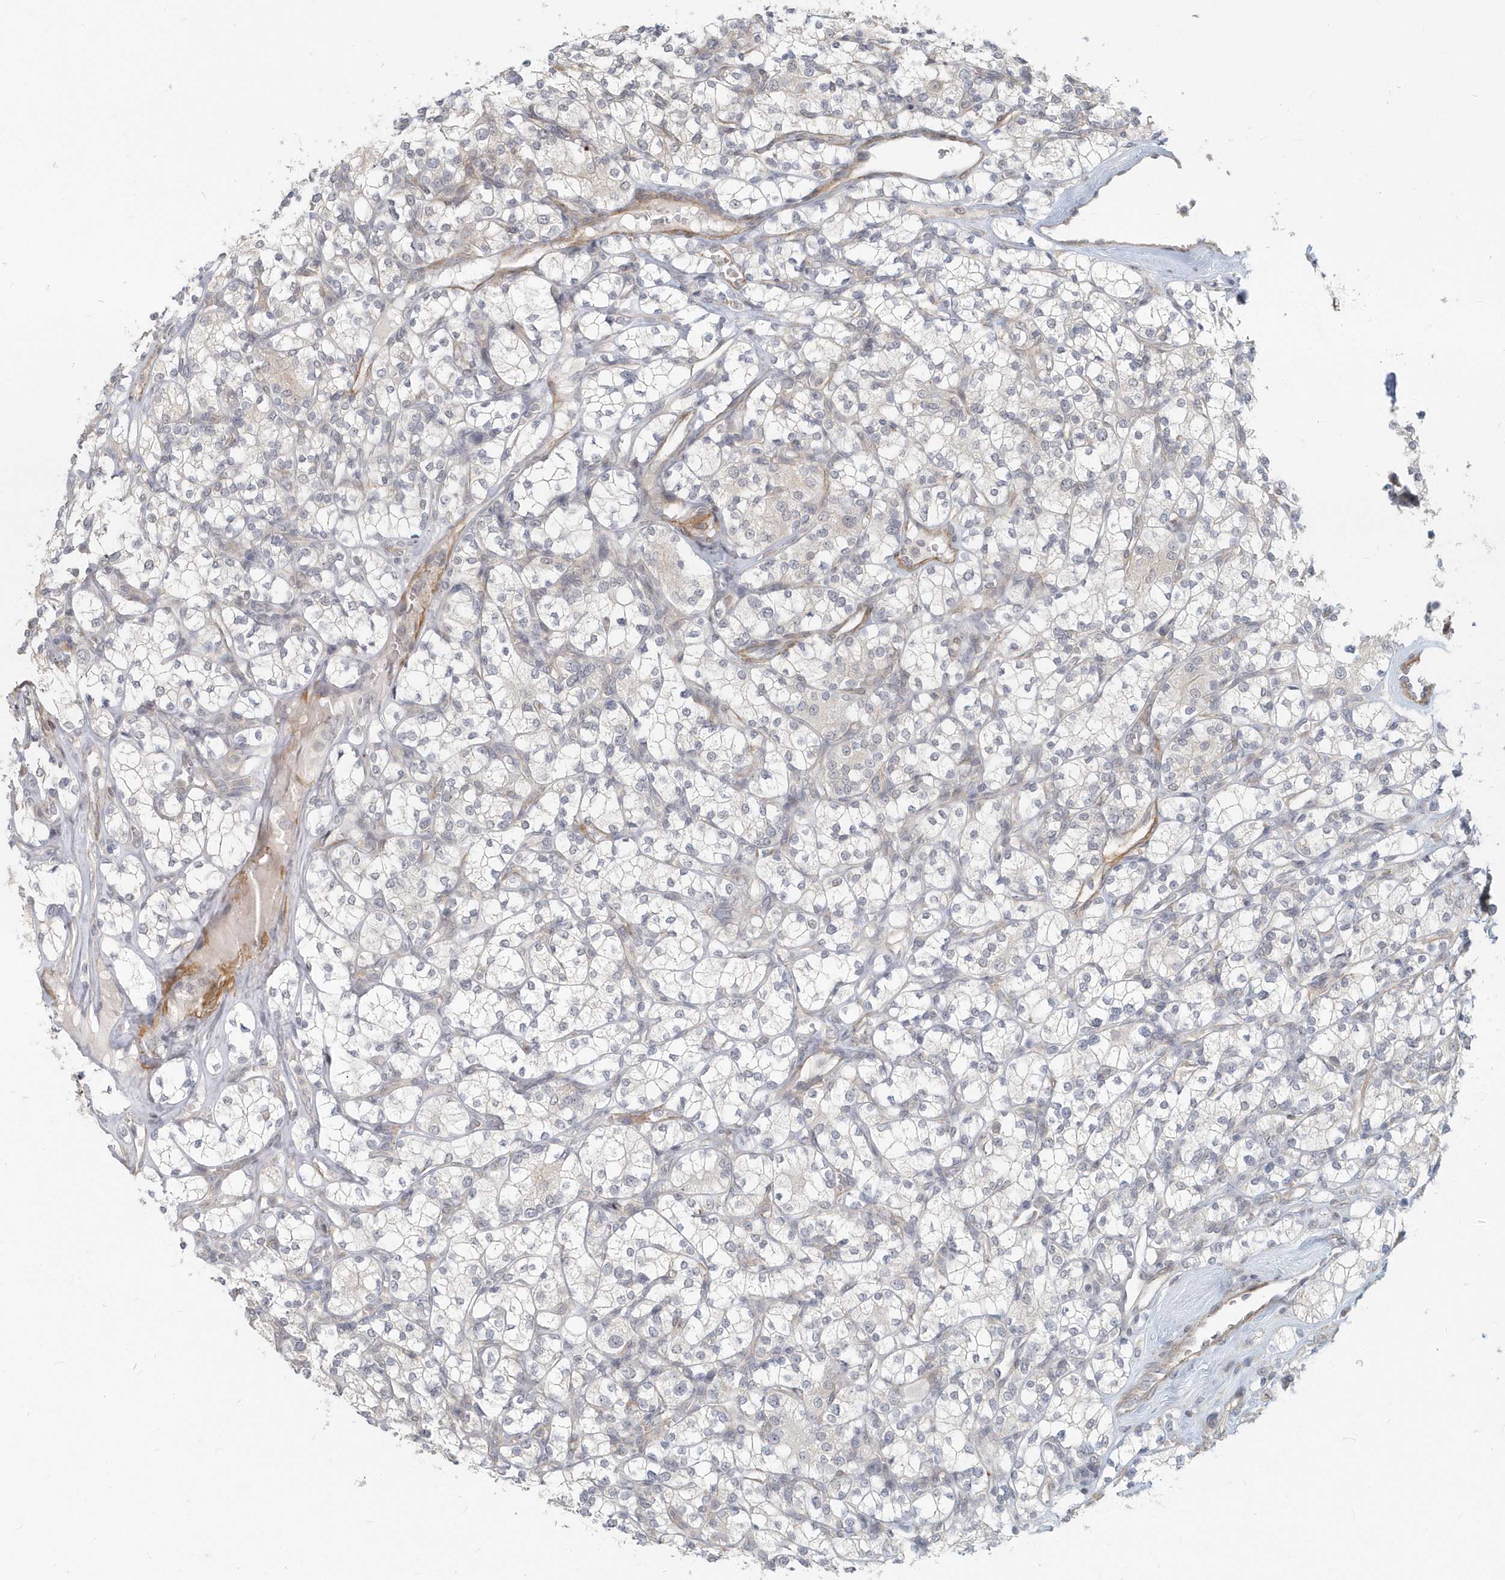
{"staining": {"intensity": "negative", "quantity": "none", "location": "none"}, "tissue": "renal cancer", "cell_type": "Tumor cells", "image_type": "cancer", "snomed": [{"axis": "morphology", "description": "Adenocarcinoma, NOS"}, {"axis": "topography", "description": "Kidney"}], "caption": "Immunohistochemical staining of human renal cancer (adenocarcinoma) displays no significant staining in tumor cells. Nuclei are stained in blue.", "gene": "NAPB", "patient": {"sex": "male", "age": 77}}